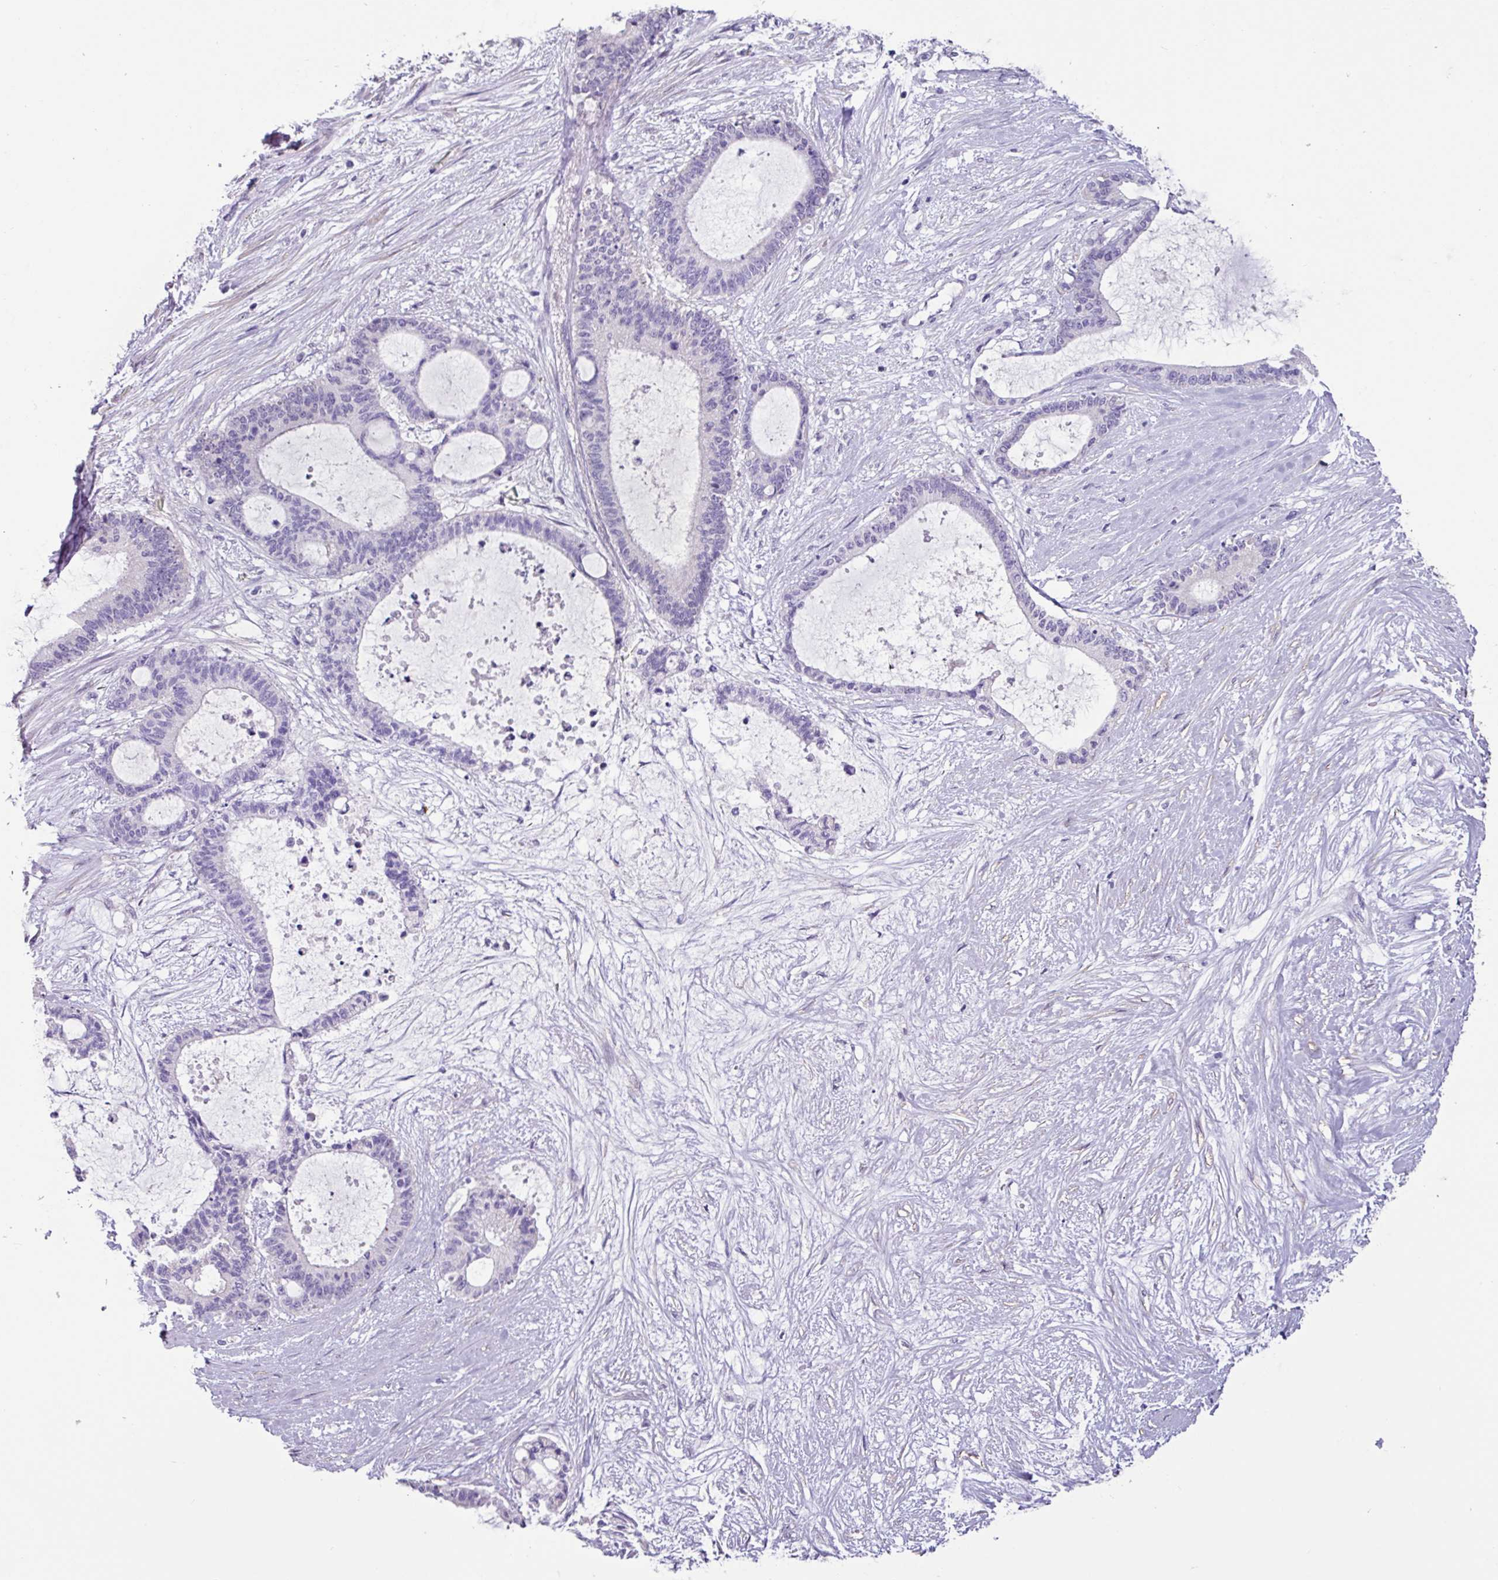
{"staining": {"intensity": "negative", "quantity": "none", "location": "none"}, "tissue": "liver cancer", "cell_type": "Tumor cells", "image_type": "cancer", "snomed": [{"axis": "morphology", "description": "Normal tissue, NOS"}, {"axis": "morphology", "description": "Cholangiocarcinoma"}, {"axis": "topography", "description": "Liver"}, {"axis": "topography", "description": "Peripheral nerve tissue"}], "caption": "Liver cholangiocarcinoma was stained to show a protein in brown. There is no significant staining in tumor cells.", "gene": "OTX1", "patient": {"sex": "female", "age": 73}}